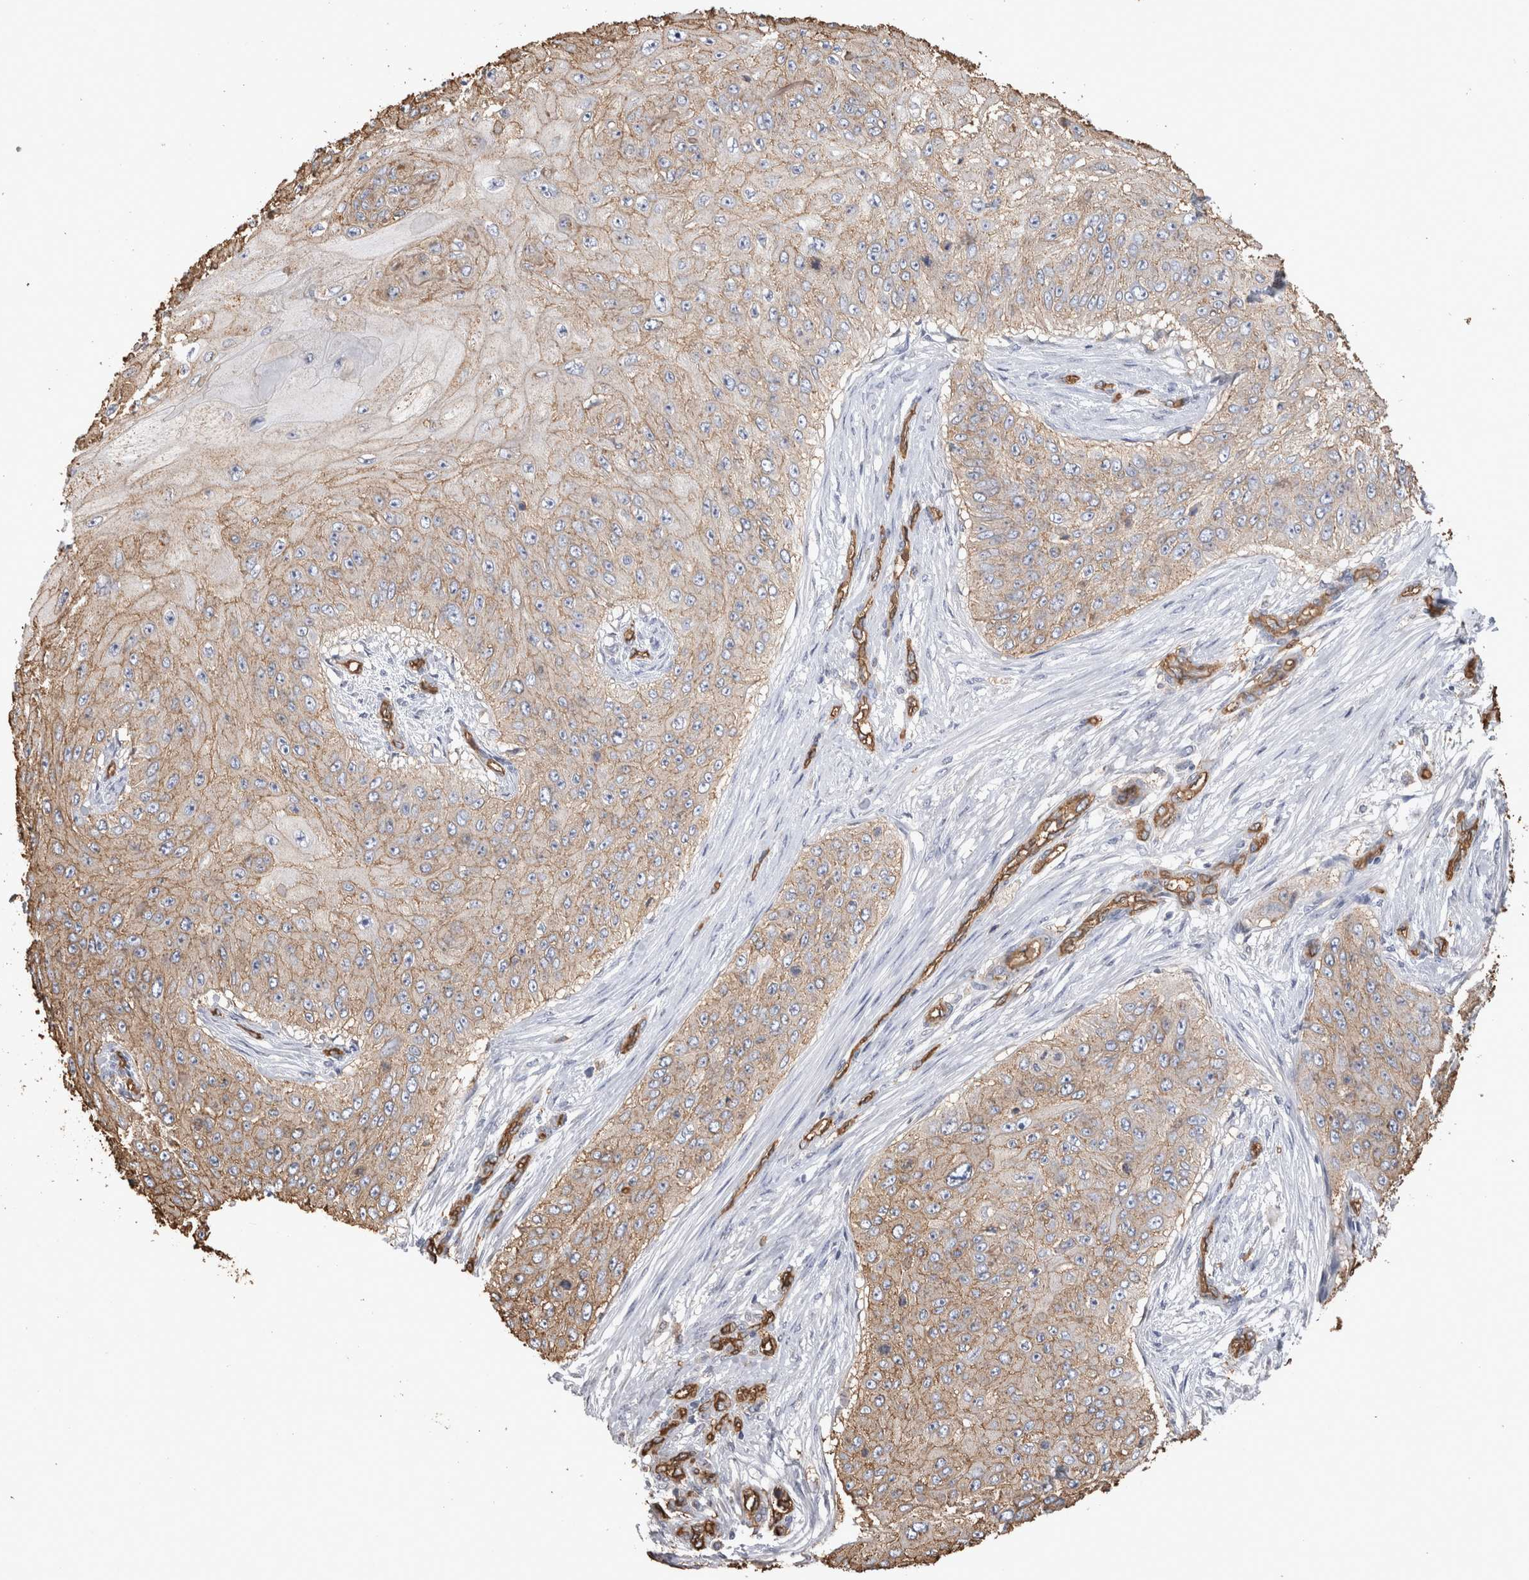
{"staining": {"intensity": "moderate", "quantity": ">75%", "location": "cytoplasmic/membranous"}, "tissue": "skin cancer", "cell_type": "Tumor cells", "image_type": "cancer", "snomed": [{"axis": "morphology", "description": "Squamous cell carcinoma, NOS"}, {"axis": "topography", "description": "Skin"}], "caption": "A brown stain labels moderate cytoplasmic/membranous staining of a protein in human skin squamous cell carcinoma tumor cells. The staining is performed using DAB brown chromogen to label protein expression. The nuclei are counter-stained blue using hematoxylin.", "gene": "IL17RC", "patient": {"sex": "female", "age": 80}}